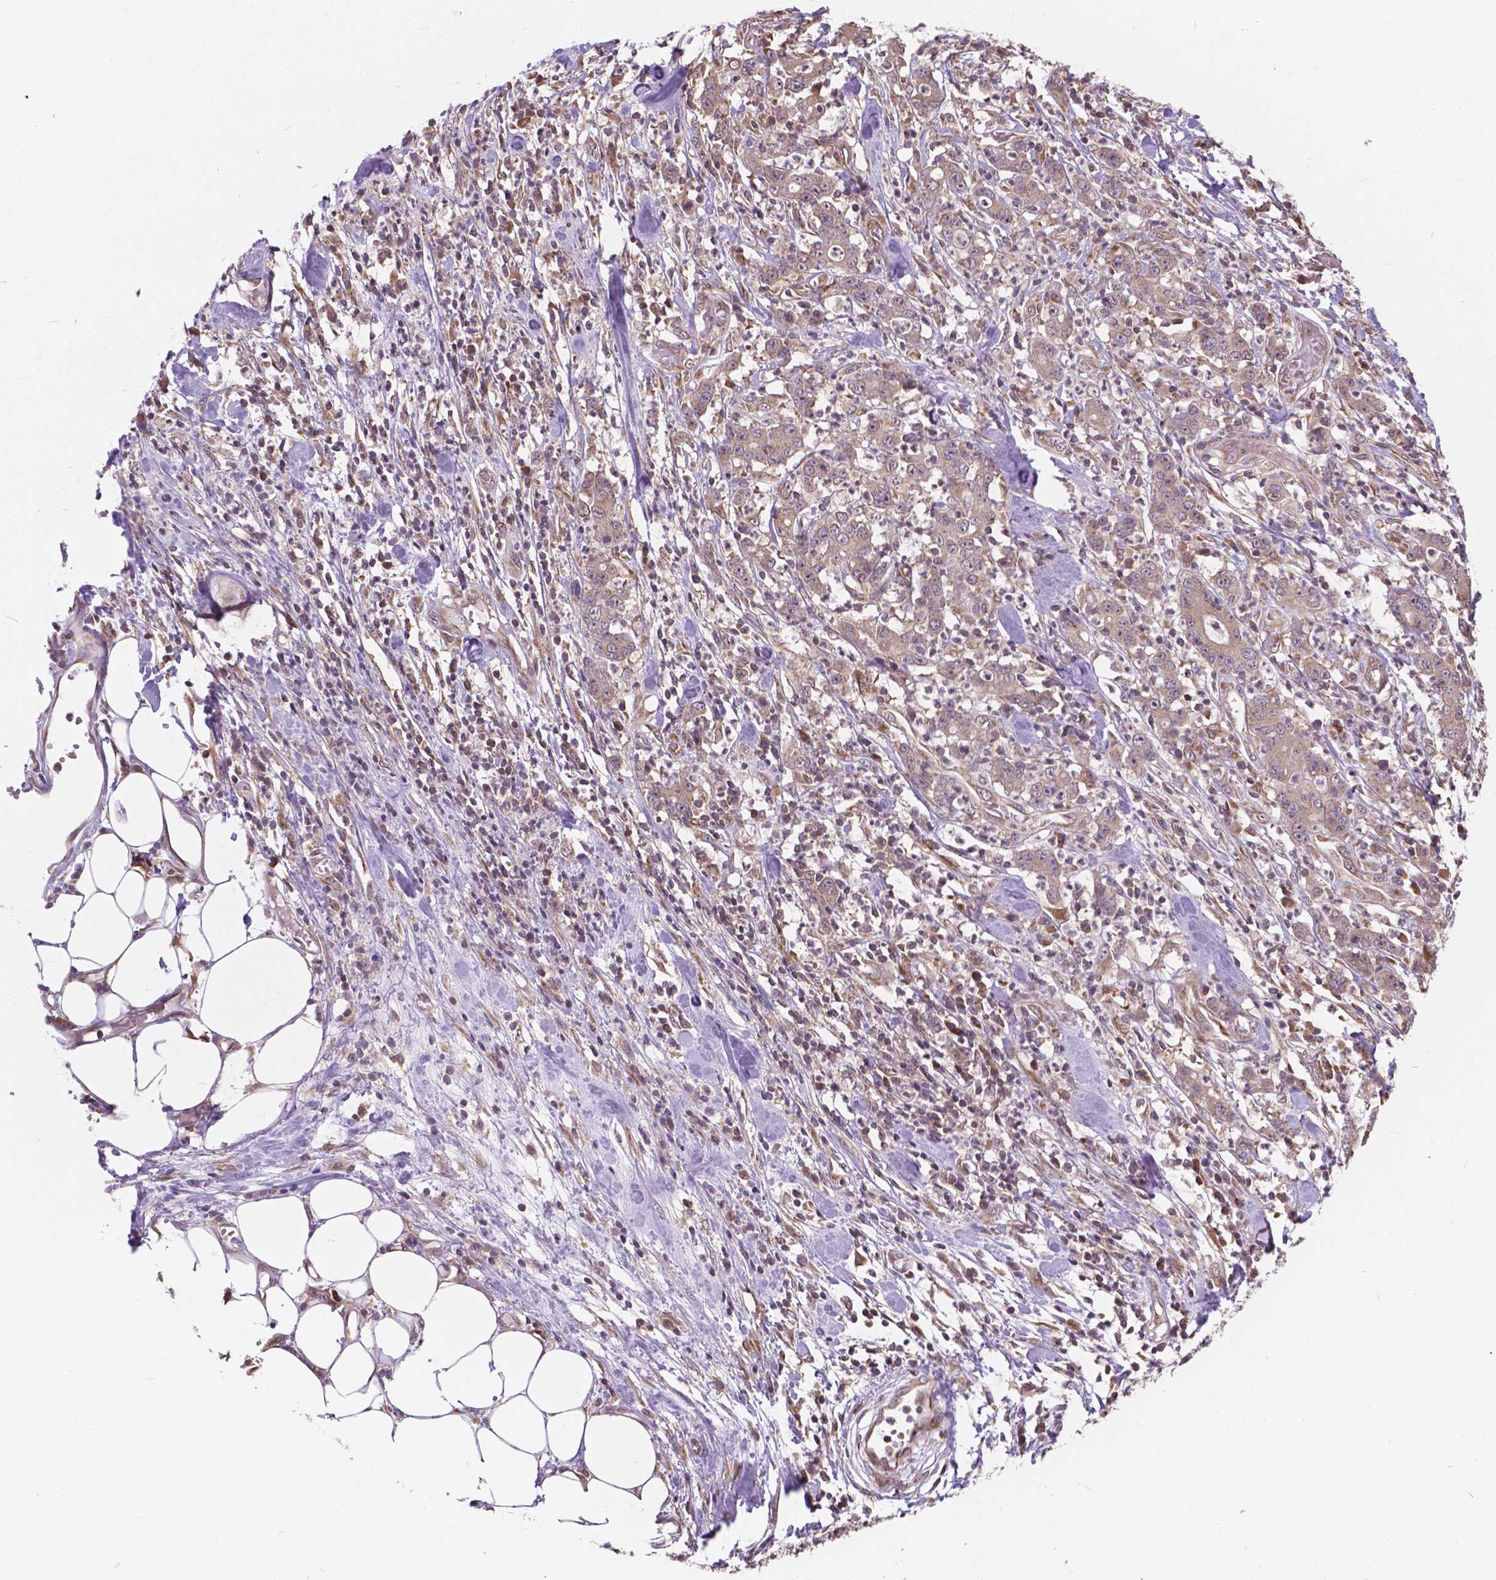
{"staining": {"intensity": "weak", "quantity": ">75%", "location": "cytoplasmic/membranous,nuclear"}, "tissue": "stomach cancer", "cell_type": "Tumor cells", "image_type": "cancer", "snomed": [{"axis": "morphology", "description": "Adenocarcinoma, NOS"}, {"axis": "topography", "description": "Stomach, upper"}], "caption": "The immunohistochemical stain labels weak cytoplasmic/membranous and nuclear positivity in tumor cells of adenocarcinoma (stomach) tissue. (DAB IHC with brightfield microscopy, high magnification).", "gene": "MRPL33", "patient": {"sex": "male", "age": 68}}